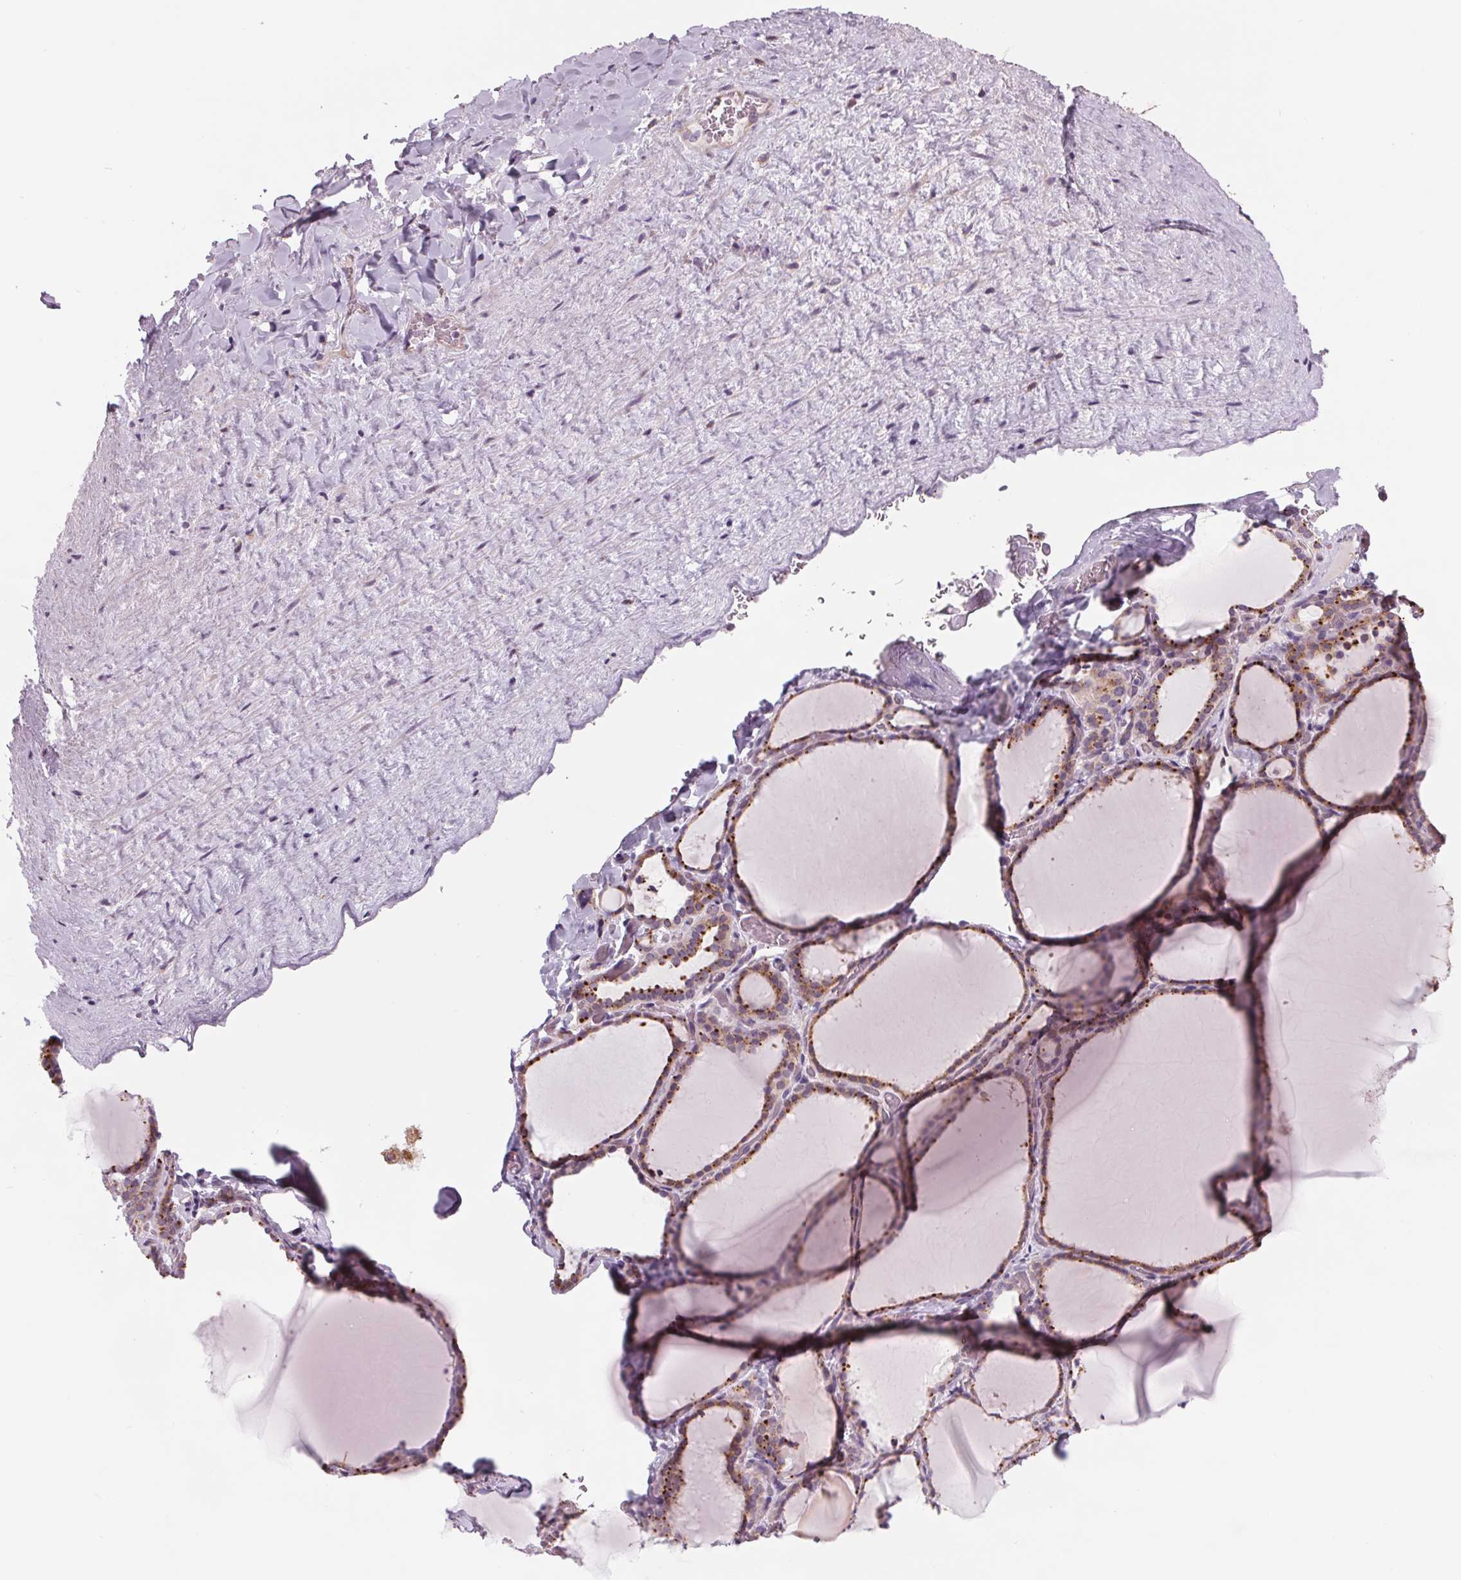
{"staining": {"intensity": "moderate", "quantity": "25%-75%", "location": "cytoplasmic/membranous"}, "tissue": "thyroid gland", "cell_type": "Glandular cells", "image_type": "normal", "snomed": [{"axis": "morphology", "description": "Normal tissue, NOS"}, {"axis": "topography", "description": "Thyroid gland"}], "caption": "Protein expression analysis of unremarkable thyroid gland exhibits moderate cytoplasmic/membranous expression in approximately 25%-75% of glandular cells.", "gene": "SAMD5", "patient": {"sex": "female", "age": 22}}